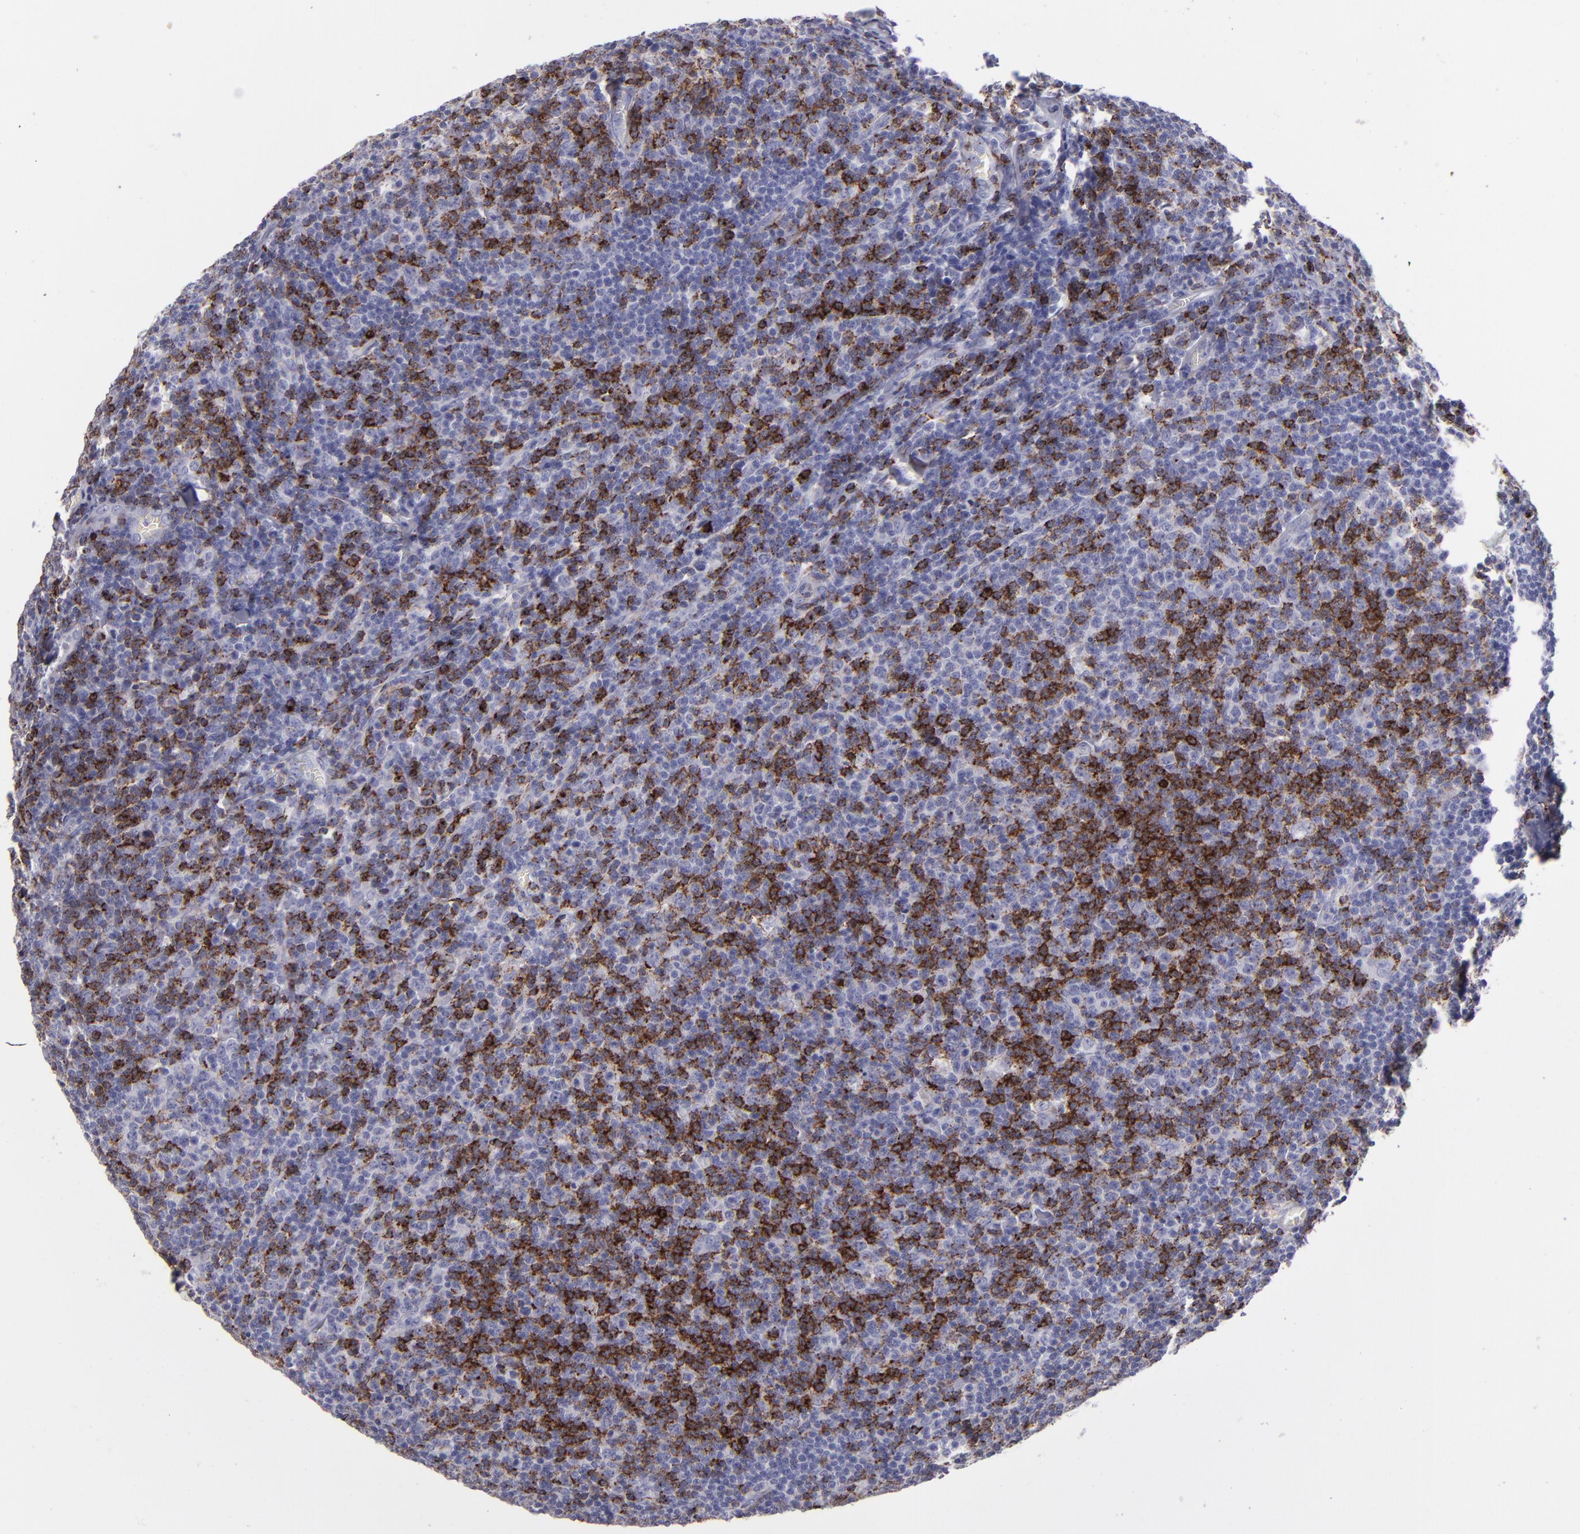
{"staining": {"intensity": "moderate", "quantity": "25%-75%", "location": "cytoplasmic/membranous"}, "tissue": "lymphoma", "cell_type": "Tumor cells", "image_type": "cancer", "snomed": [{"axis": "morphology", "description": "Malignant lymphoma, non-Hodgkin's type, Low grade"}, {"axis": "topography", "description": "Lymph node"}], "caption": "Lymphoma stained with a brown dye demonstrates moderate cytoplasmic/membranous positive positivity in approximately 25%-75% of tumor cells.", "gene": "CD2", "patient": {"sex": "male", "age": 74}}